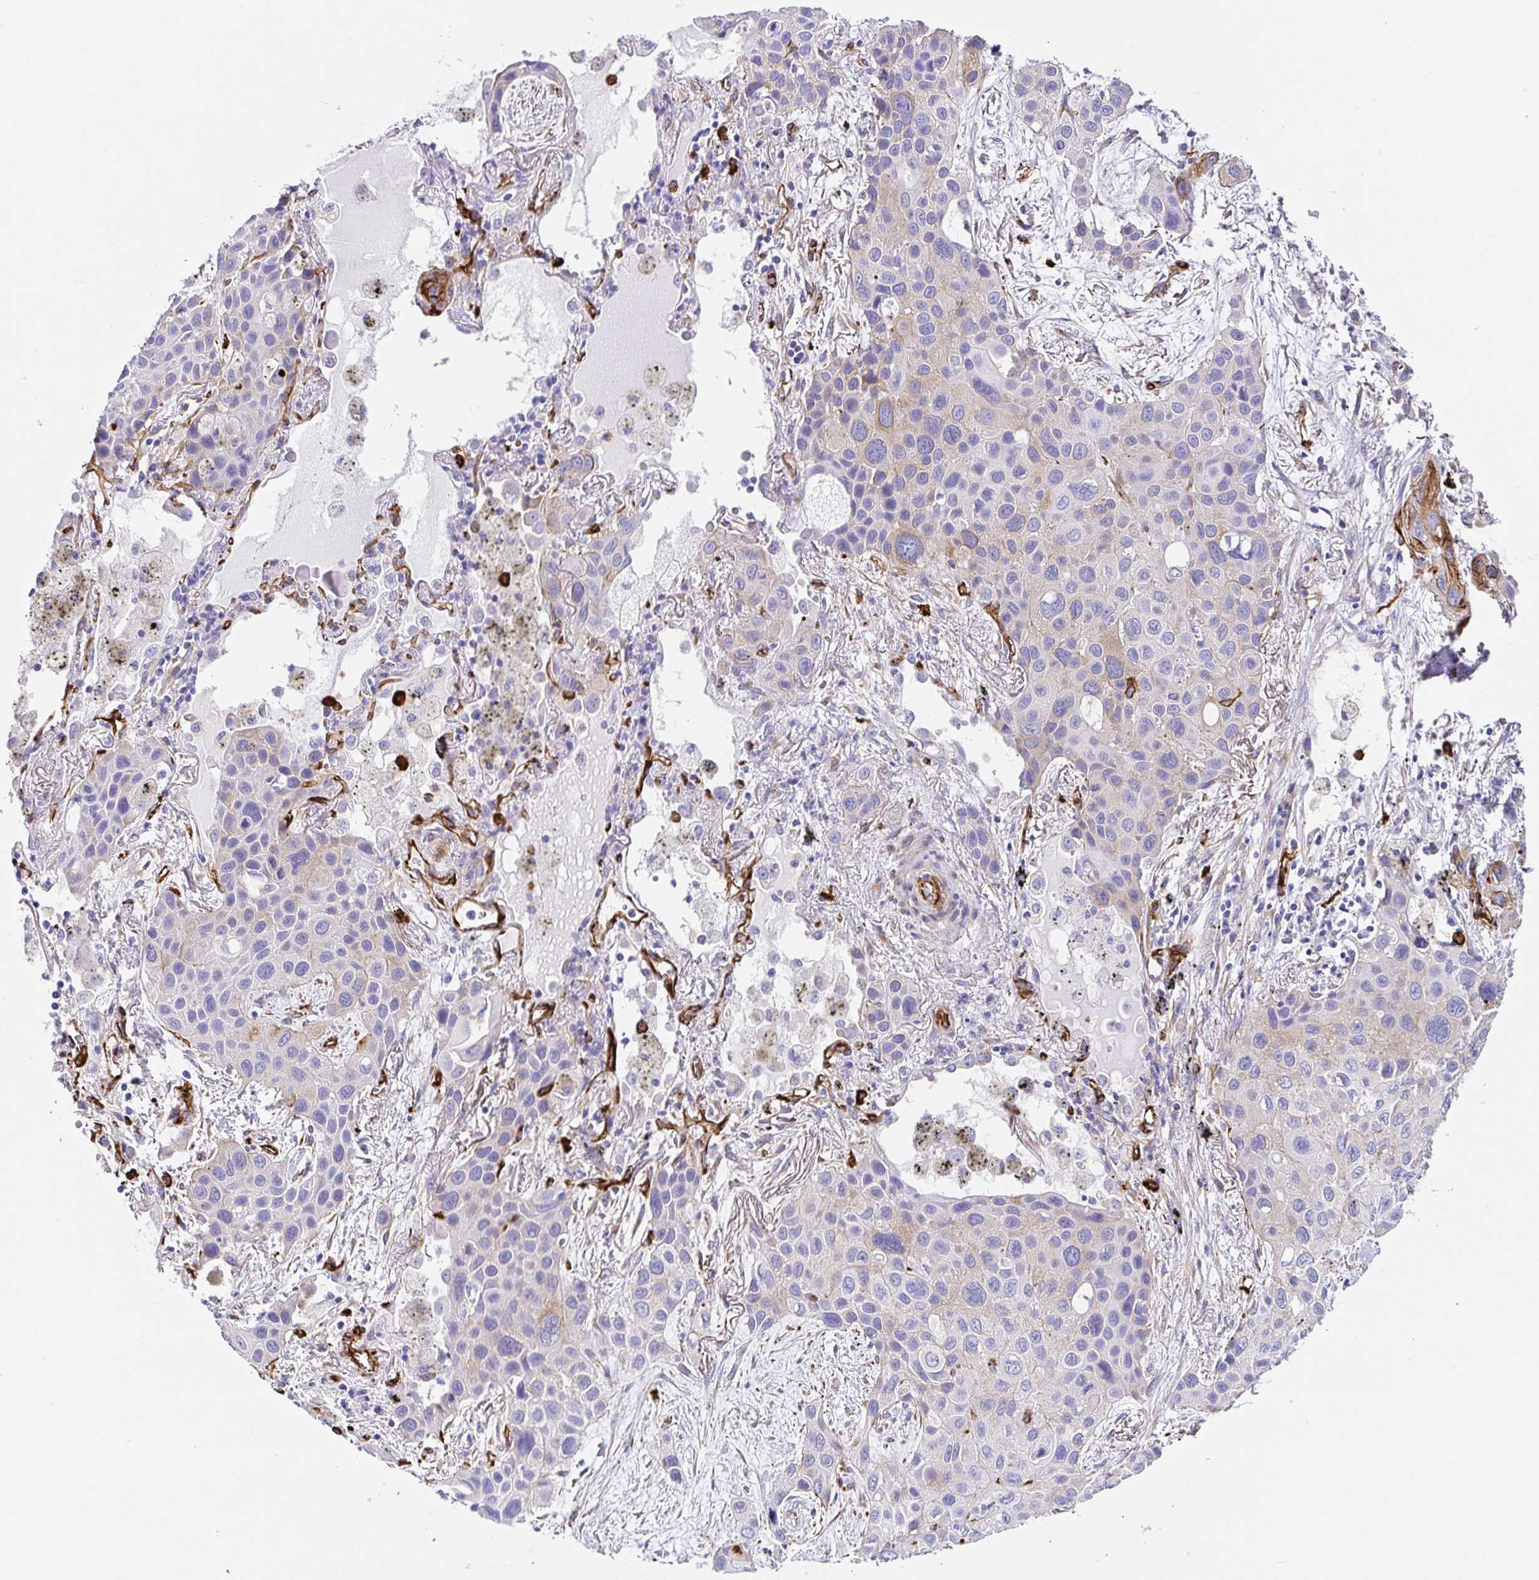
{"staining": {"intensity": "weak", "quantity": "<25%", "location": "cytoplasmic/membranous"}, "tissue": "lung cancer", "cell_type": "Tumor cells", "image_type": "cancer", "snomed": [{"axis": "morphology", "description": "Squamous cell carcinoma, NOS"}, {"axis": "morphology", "description": "Squamous cell carcinoma, metastatic, NOS"}, {"axis": "topography", "description": "Lung"}], "caption": "Lung cancer was stained to show a protein in brown. There is no significant positivity in tumor cells.", "gene": "DOCK1", "patient": {"sex": "male", "age": 59}}